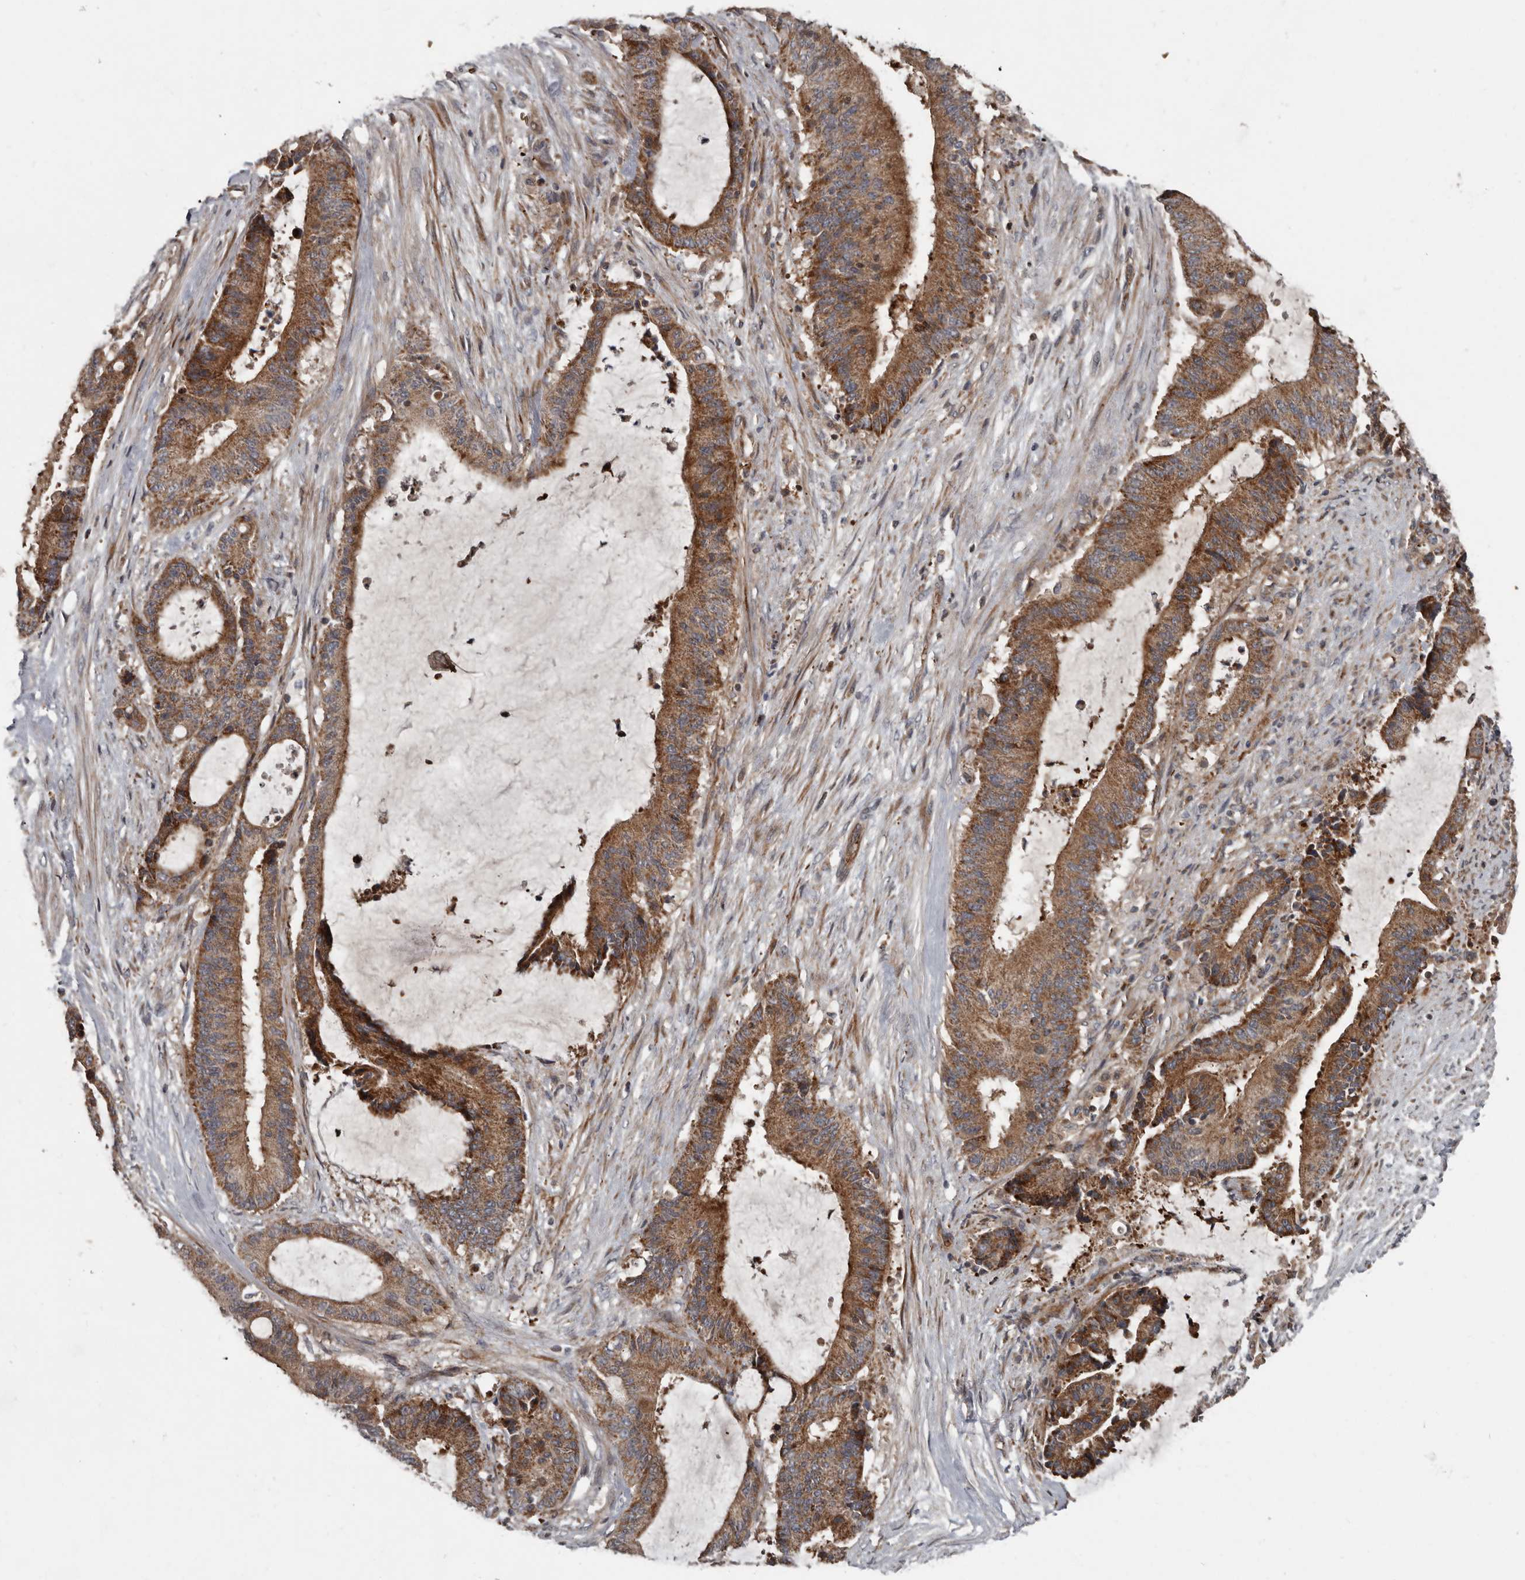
{"staining": {"intensity": "strong", "quantity": ">75%", "location": "cytoplasmic/membranous"}, "tissue": "liver cancer", "cell_type": "Tumor cells", "image_type": "cancer", "snomed": [{"axis": "morphology", "description": "Normal tissue, NOS"}, {"axis": "morphology", "description": "Cholangiocarcinoma"}, {"axis": "topography", "description": "Liver"}, {"axis": "topography", "description": "Peripheral nerve tissue"}], "caption": "IHC of human cholangiocarcinoma (liver) displays high levels of strong cytoplasmic/membranous expression in approximately >75% of tumor cells.", "gene": "FBXO31", "patient": {"sex": "female", "age": 73}}